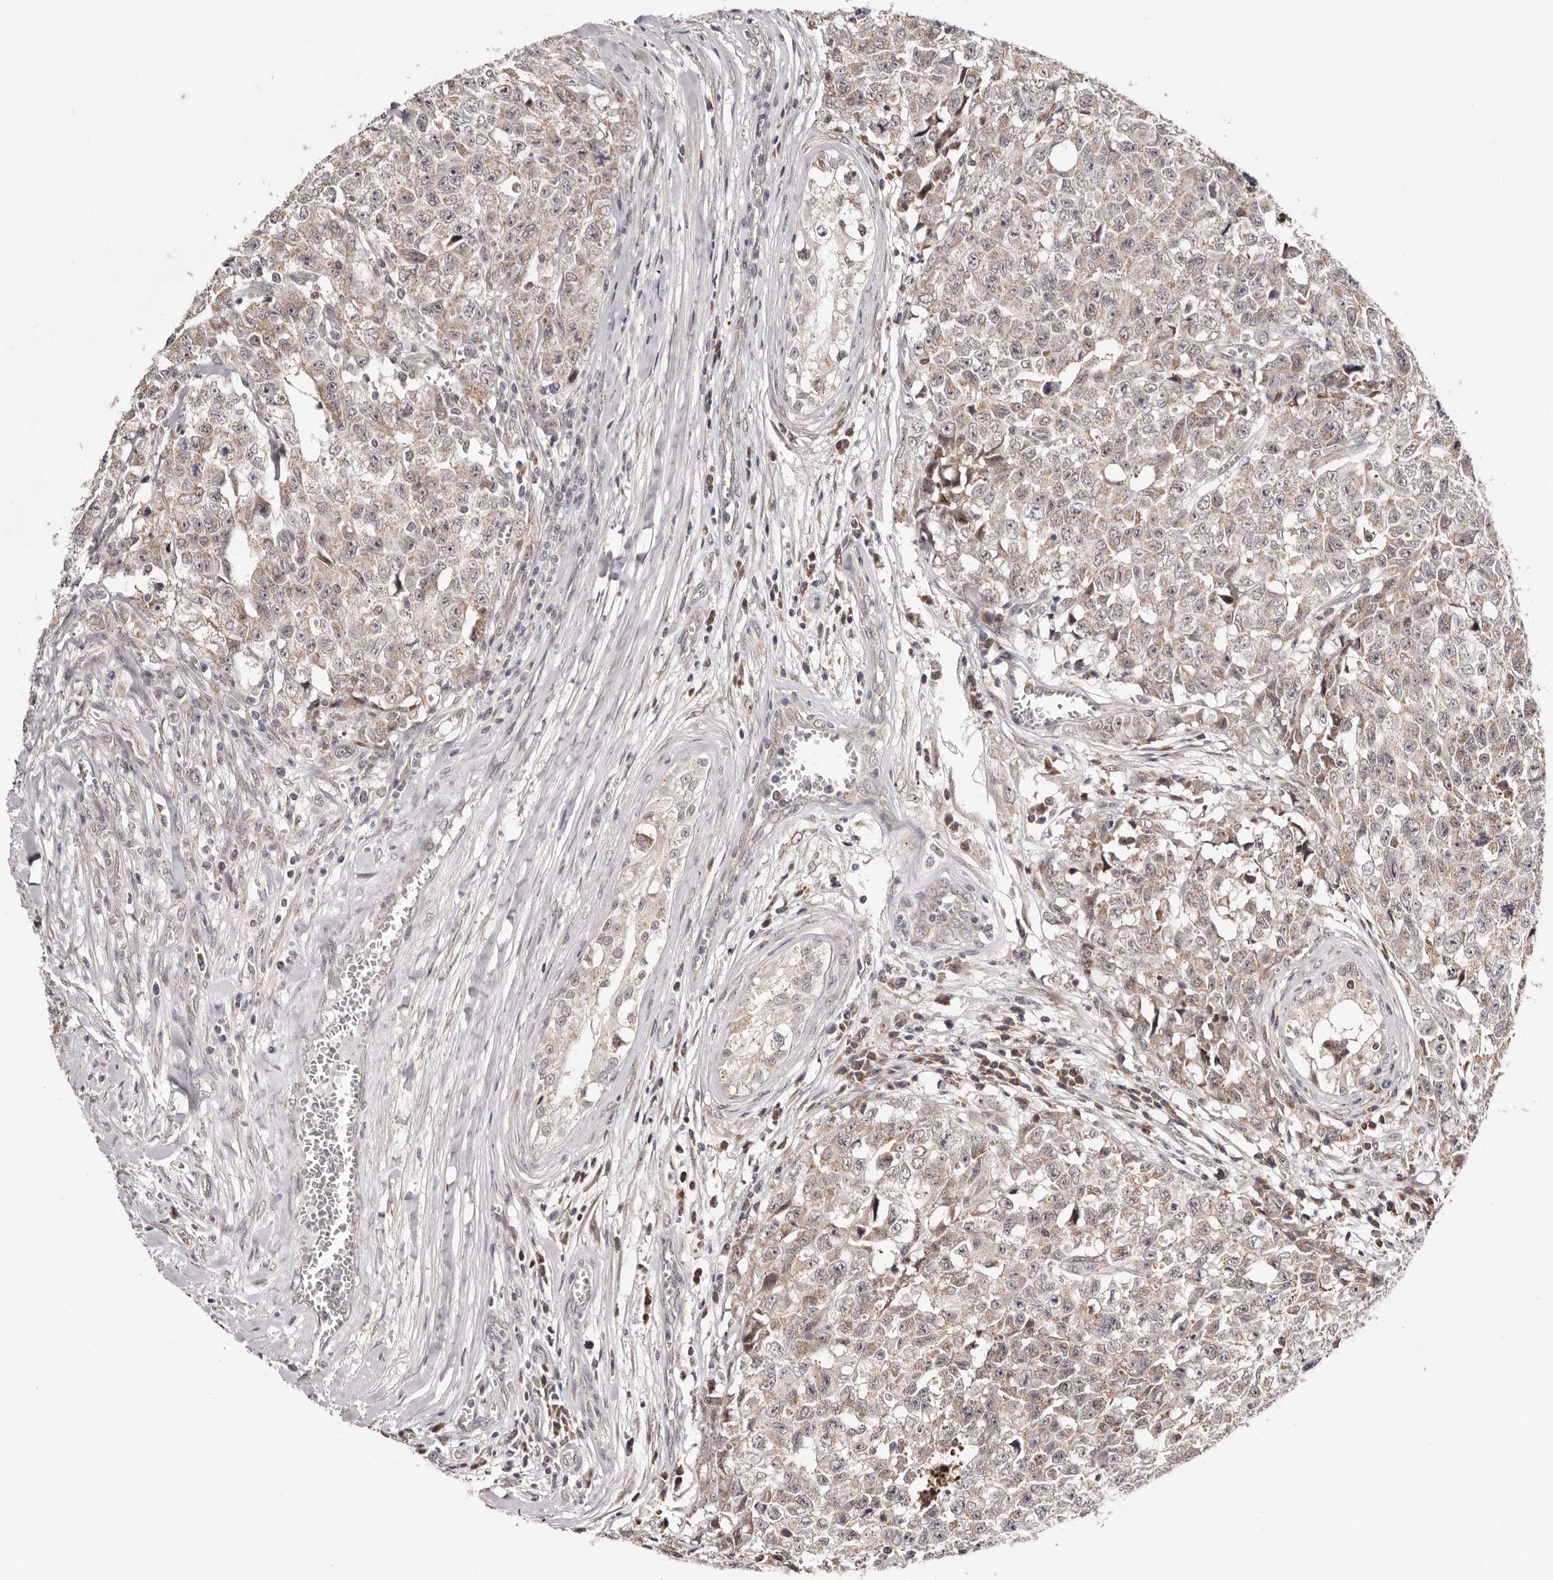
{"staining": {"intensity": "weak", "quantity": "25%-75%", "location": "cytoplasmic/membranous"}, "tissue": "testis cancer", "cell_type": "Tumor cells", "image_type": "cancer", "snomed": [{"axis": "morphology", "description": "Carcinoma, Embryonal, NOS"}, {"axis": "topography", "description": "Testis"}], "caption": "Protein staining reveals weak cytoplasmic/membranous positivity in approximately 25%-75% of tumor cells in testis cancer (embryonal carcinoma). (DAB IHC, brown staining for protein, blue staining for nuclei).", "gene": "EGR3", "patient": {"sex": "male", "age": 28}}